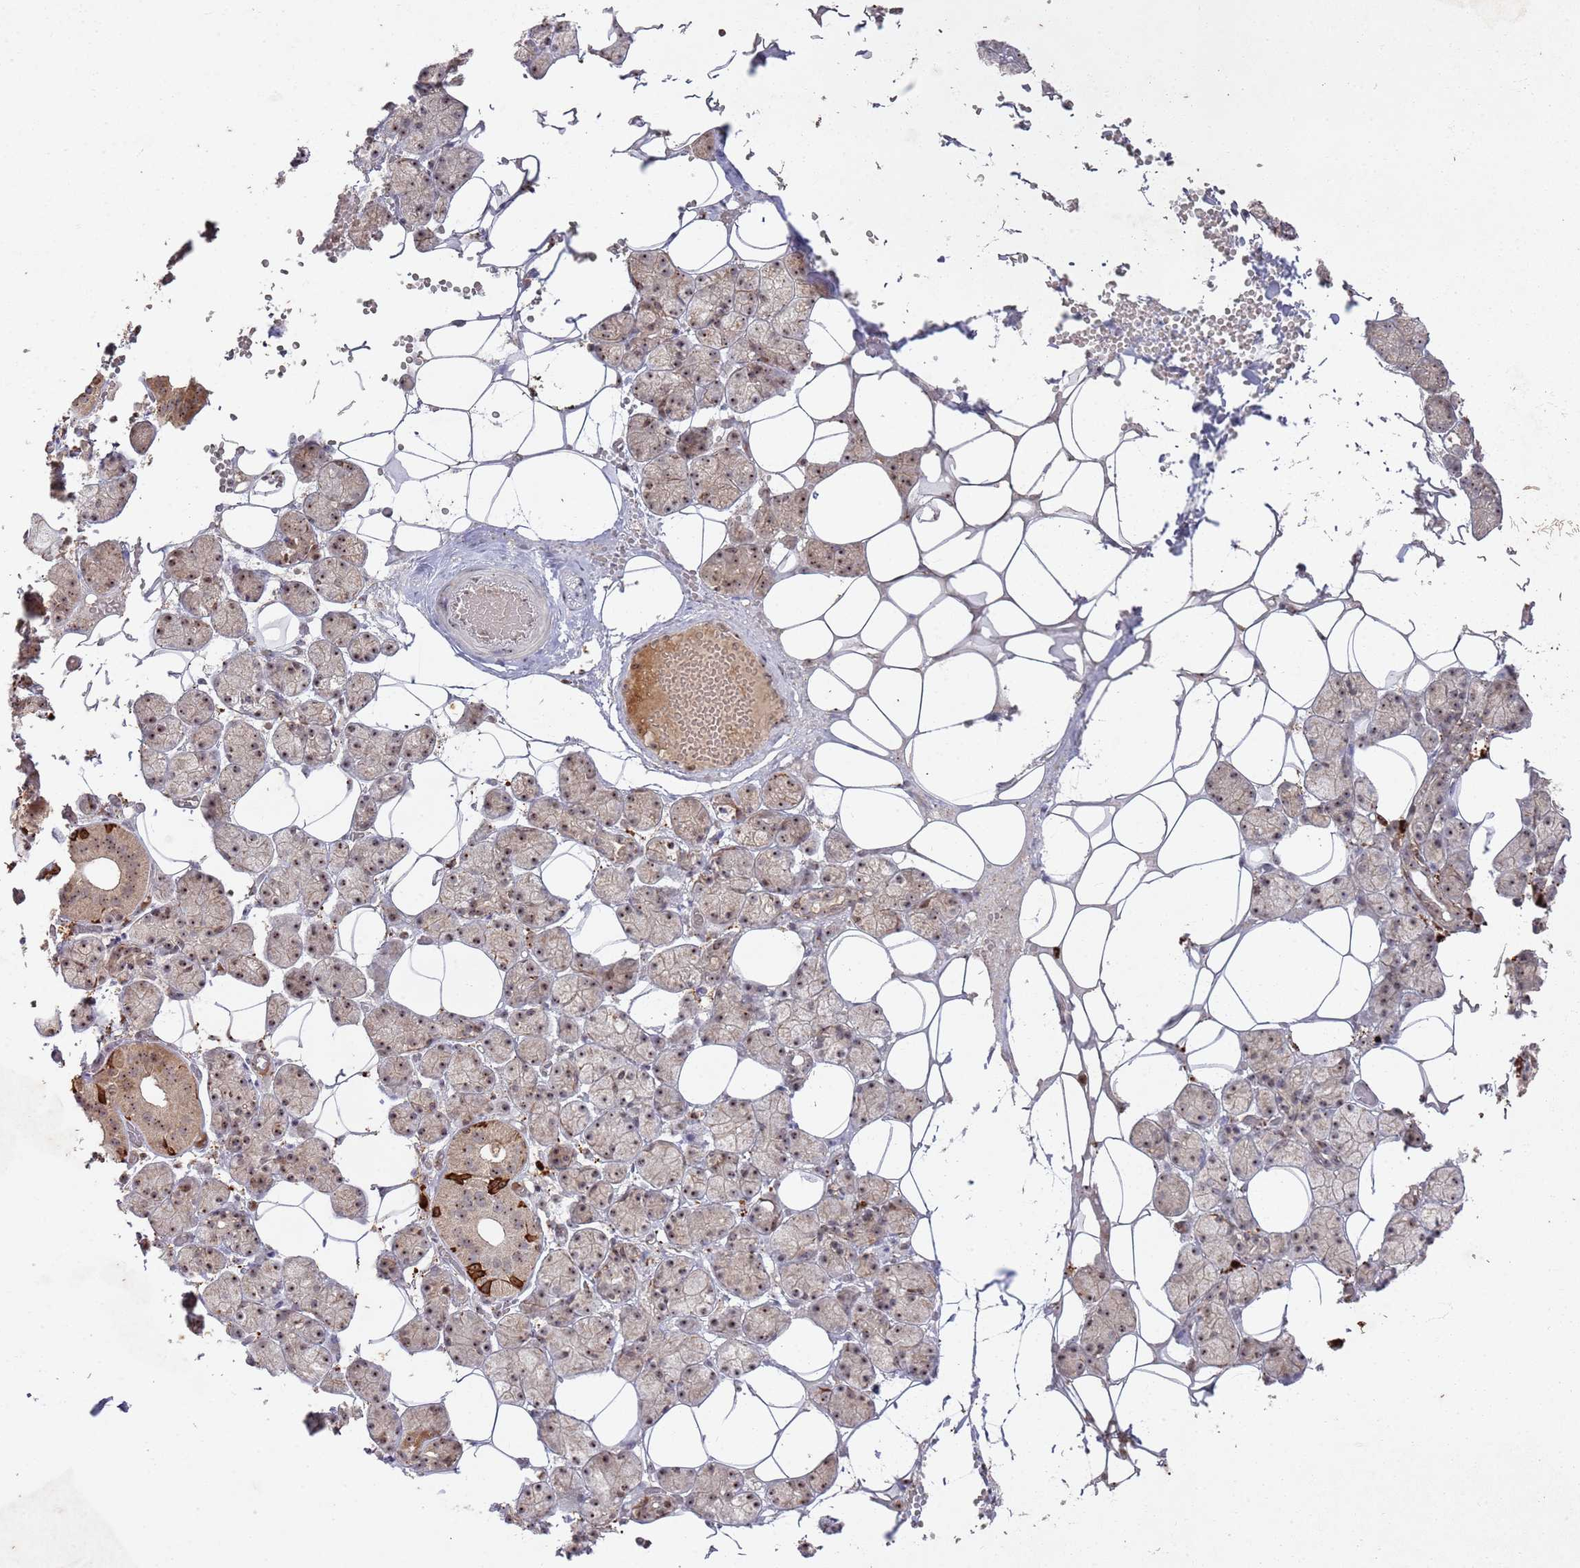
{"staining": {"intensity": "strong", "quantity": "25%-75%", "location": "cytoplasmic/membranous,nuclear"}, "tissue": "salivary gland", "cell_type": "Glandular cells", "image_type": "normal", "snomed": [{"axis": "morphology", "description": "Normal tissue, NOS"}, {"axis": "topography", "description": "Salivary gland"}], "caption": "The photomicrograph reveals a brown stain indicating the presence of a protein in the cytoplasmic/membranous,nuclear of glandular cells in salivary gland.", "gene": "UTP11", "patient": {"sex": "female", "age": 33}}